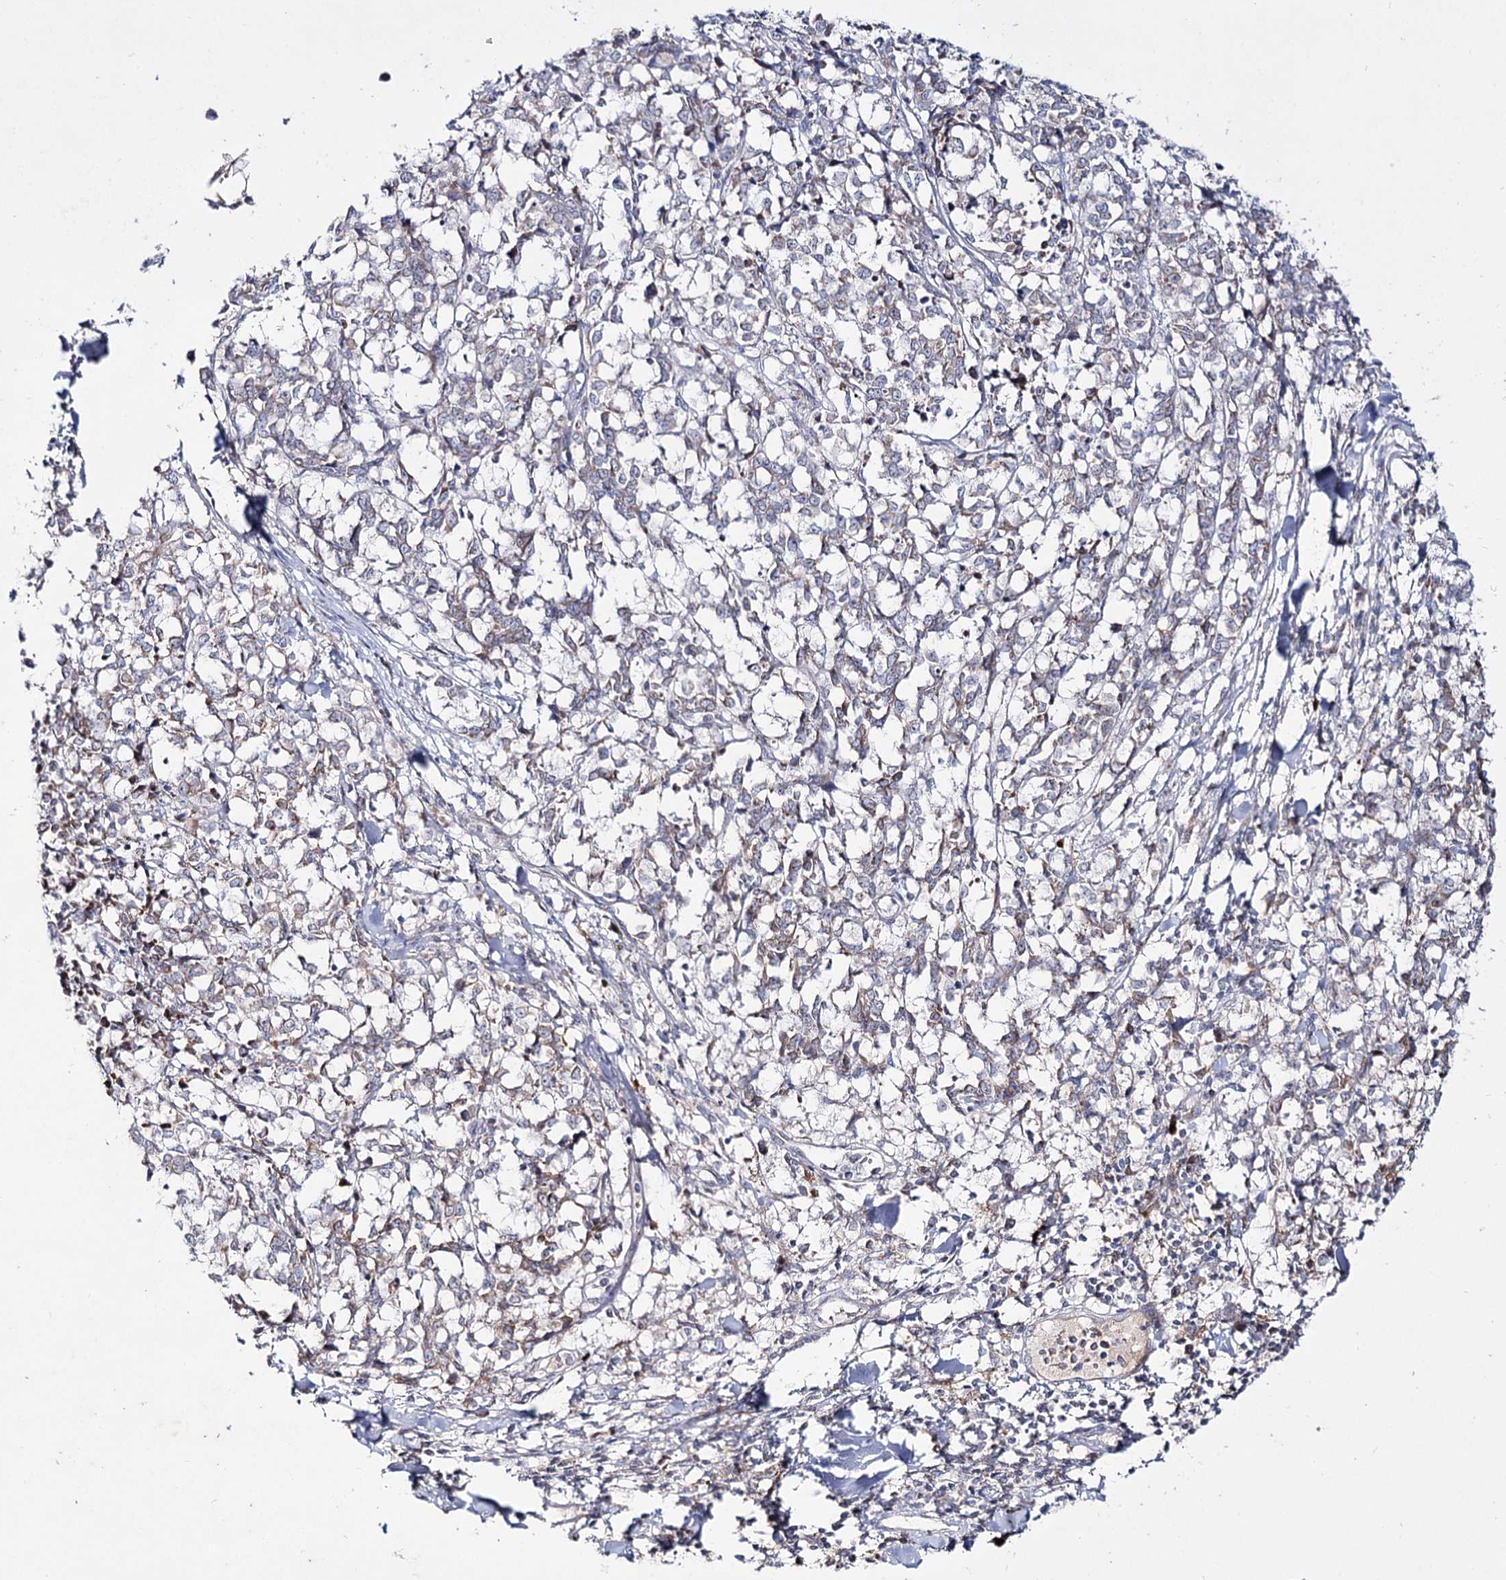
{"staining": {"intensity": "weak", "quantity": "<25%", "location": "cytoplasmic/membranous"}, "tissue": "melanoma", "cell_type": "Tumor cells", "image_type": "cancer", "snomed": [{"axis": "morphology", "description": "Malignant melanoma, NOS"}, {"axis": "topography", "description": "Skin"}], "caption": "This is an immunohistochemistry (IHC) micrograph of human malignant melanoma. There is no expression in tumor cells.", "gene": "C11orf80", "patient": {"sex": "female", "age": 72}}